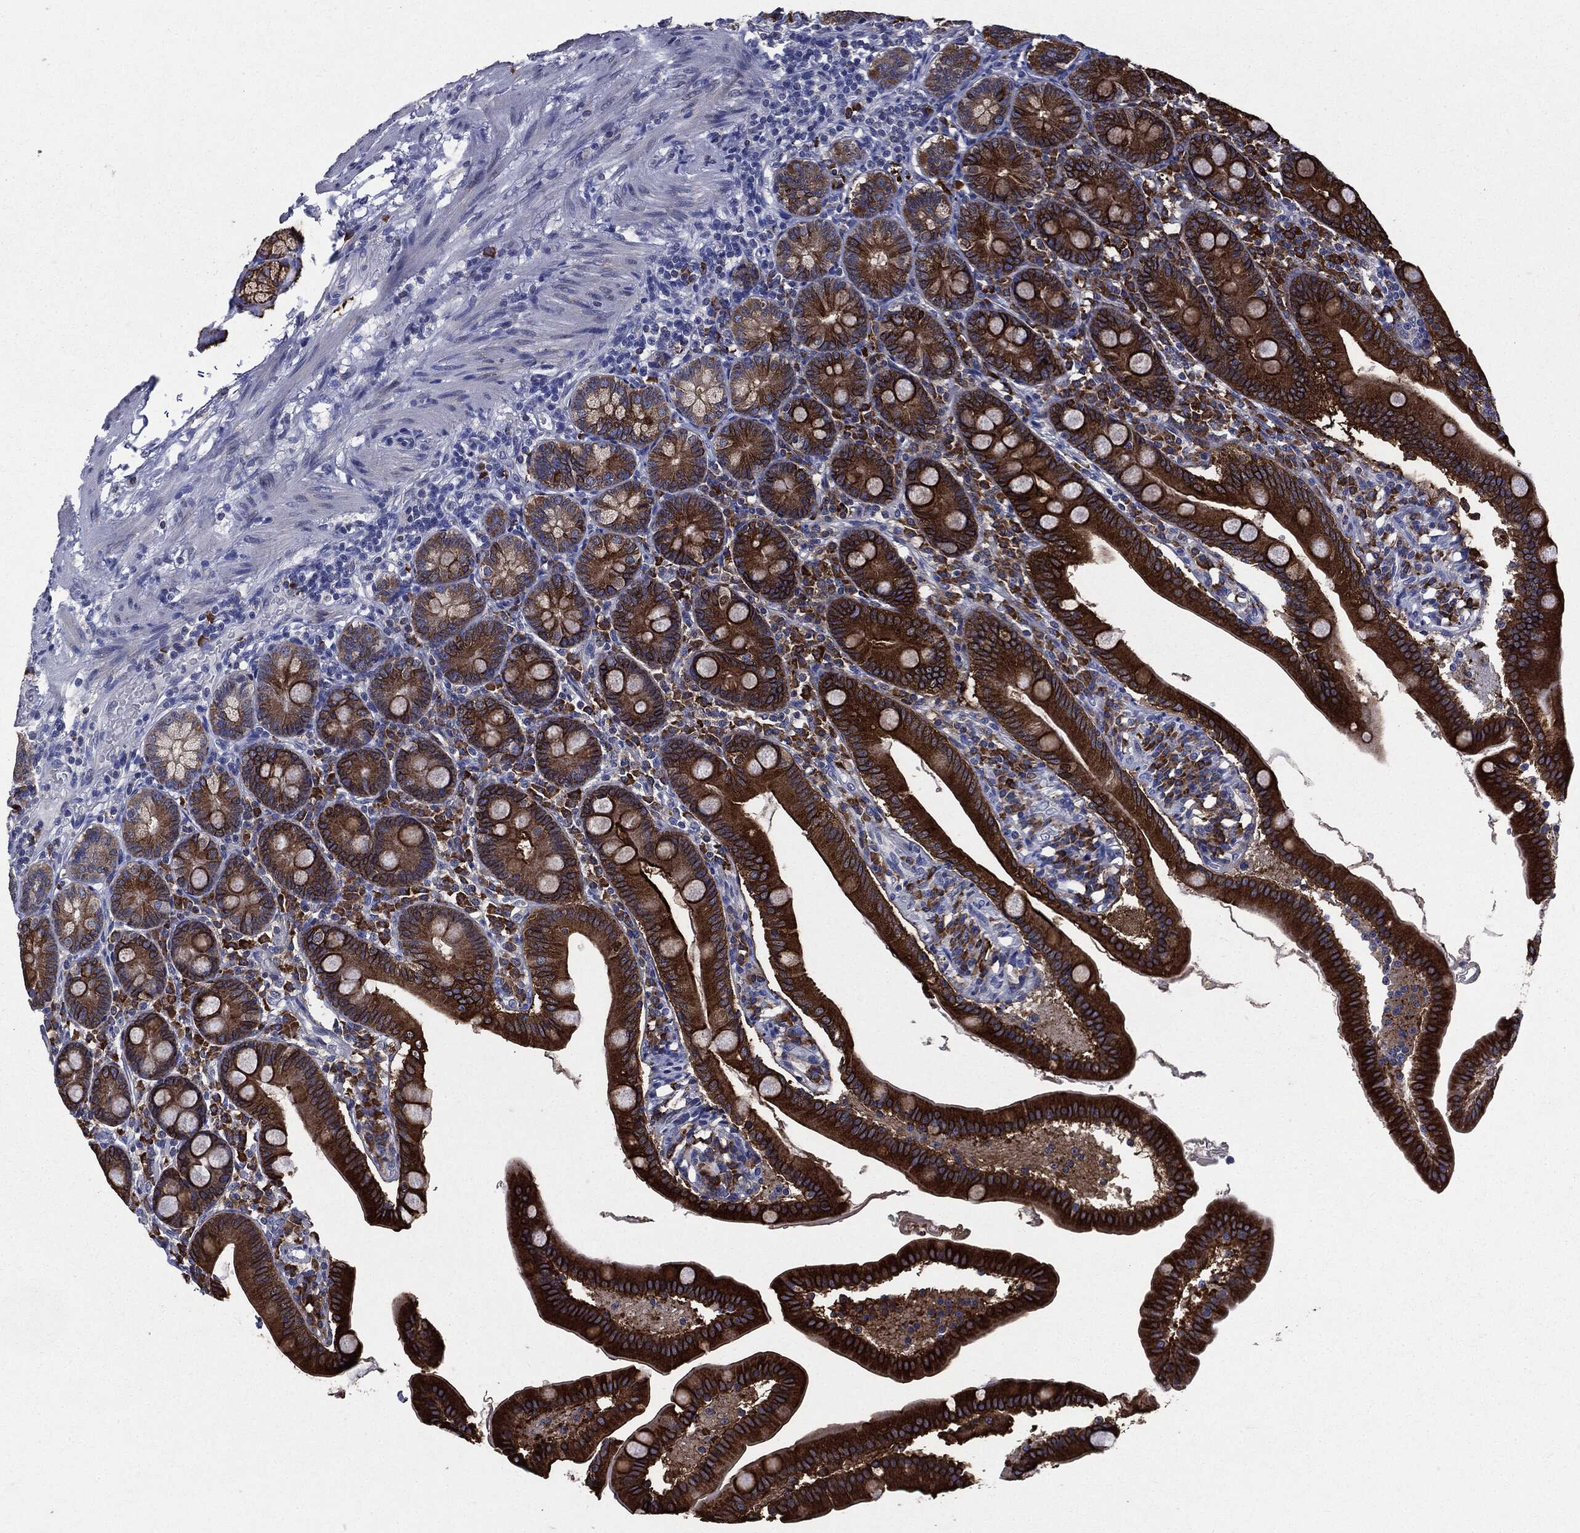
{"staining": {"intensity": "strong", "quantity": ">75%", "location": "cytoplasmic/membranous,nuclear"}, "tissue": "duodenum", "cell_type": "Glandular cells", "image_type": "normal", "snomed": [{"axis": "morphology", "description": "Normal tissue, NOS"}, {"axis": "topography", "description": "Duodenum"}], "caption": "Protein staining of unremarkable duodenum shows strong cytoplasmic/membranous,nuclear positivity in approximately >75% of glandular cells.", "gene": "PTGS2", "patient": {"sex": "female", "age": 67}}